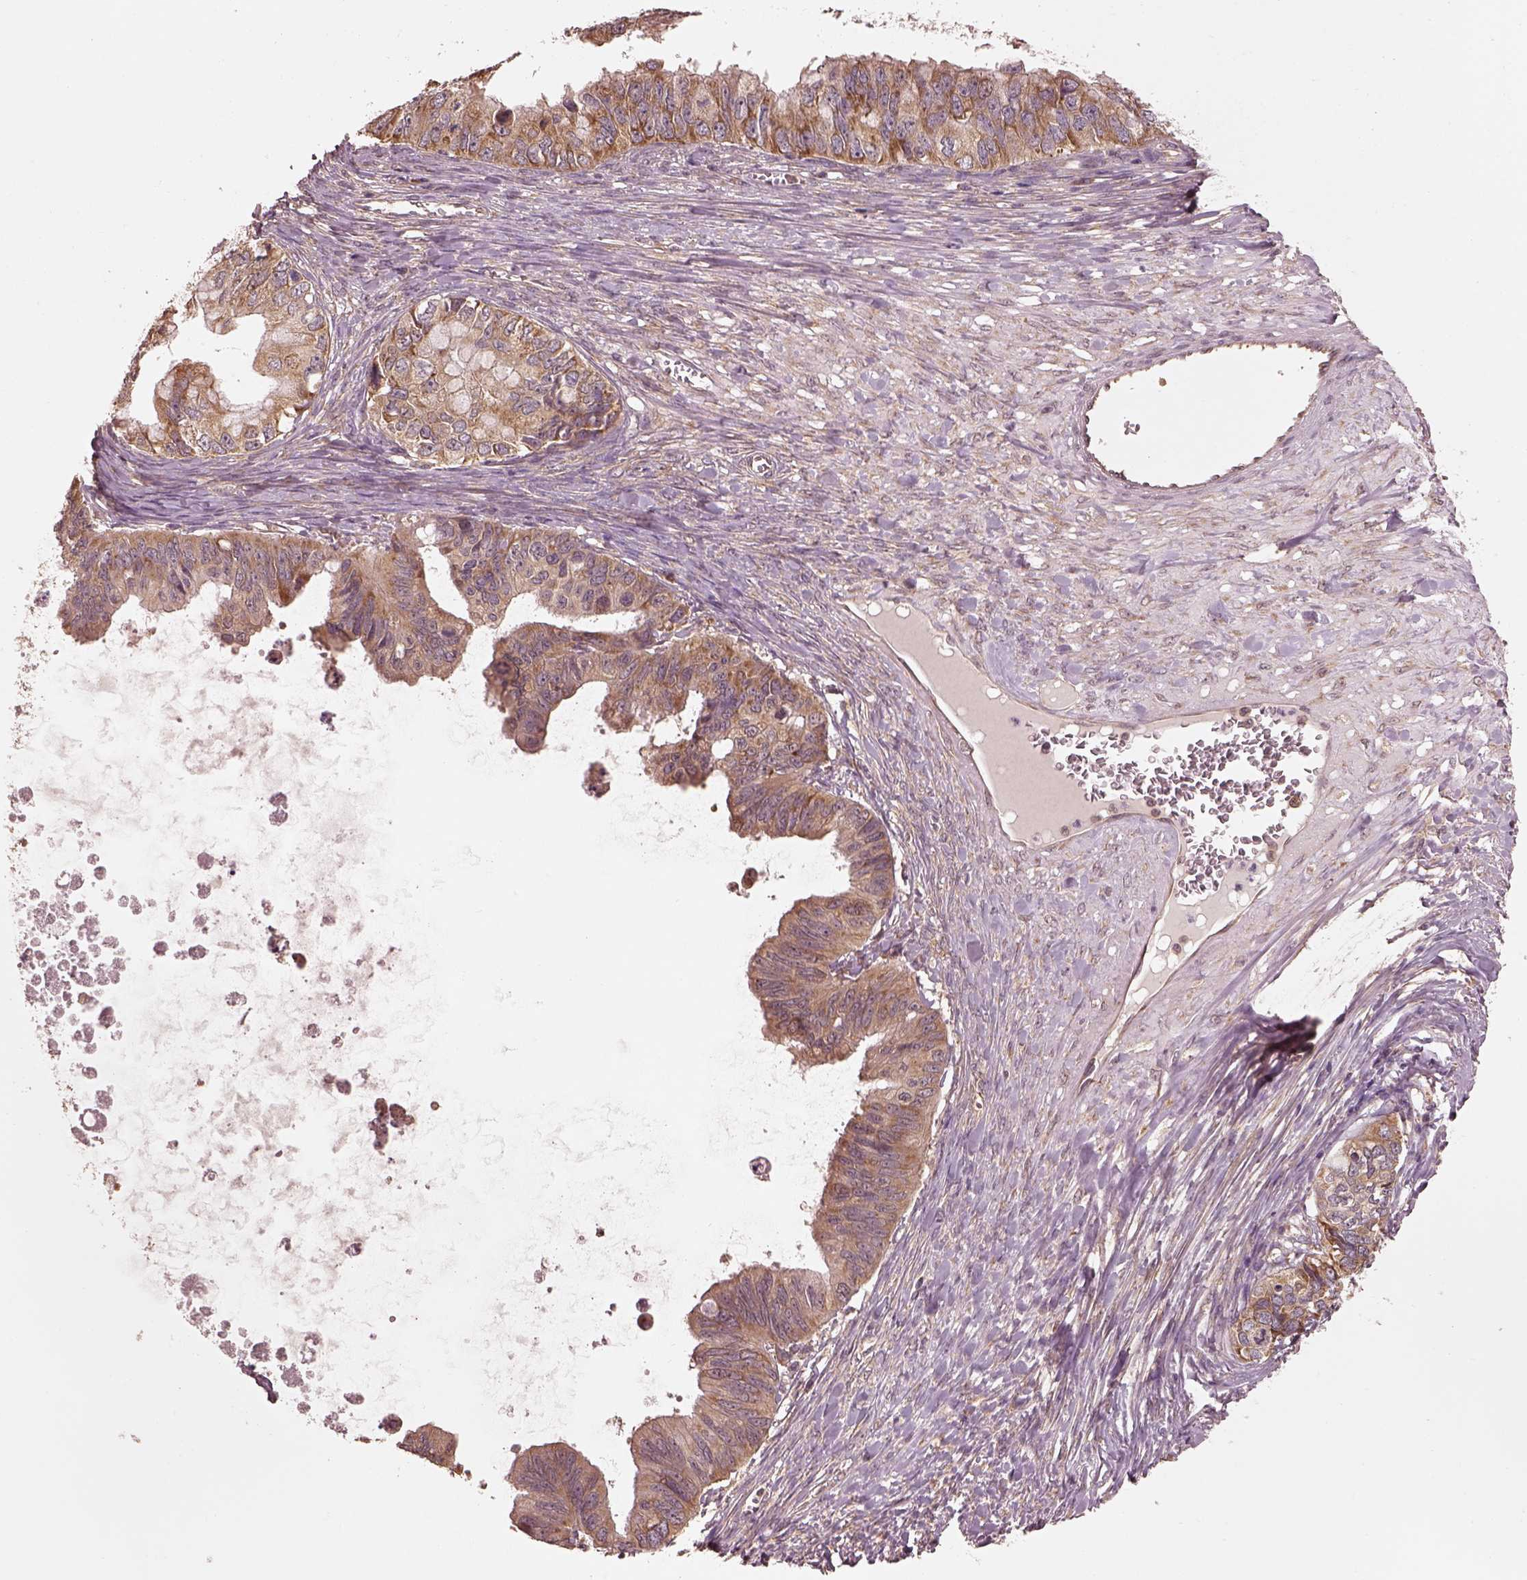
{"staining": {"intensity": "moderate", "quantity": "25%-75%", "location": "cytoplasmic/membranous"}, "tissue": "ovarian cancer", "cell_type": "Tumor cells", "image_type": "cancer", "snomed": [{"axis": "morphology", "description": "Cystadenocarcinoma, mucinous, NOS"}, {"axis": "topography", "description": "Ovary"}], "caption": "DAB (3,3'-diaminobenzidine) immunohistochemical staining of ovarian mucinous cystadenocarcinoma demonstrates moderate cytoplasmic/membranous protein expression in approximately 25%-75% of tumor cells. (Brightfield microscopy of DAB IHC at high magnification).", "gene": "RPS5", "patient": {"sex": "female", "age": 76}}